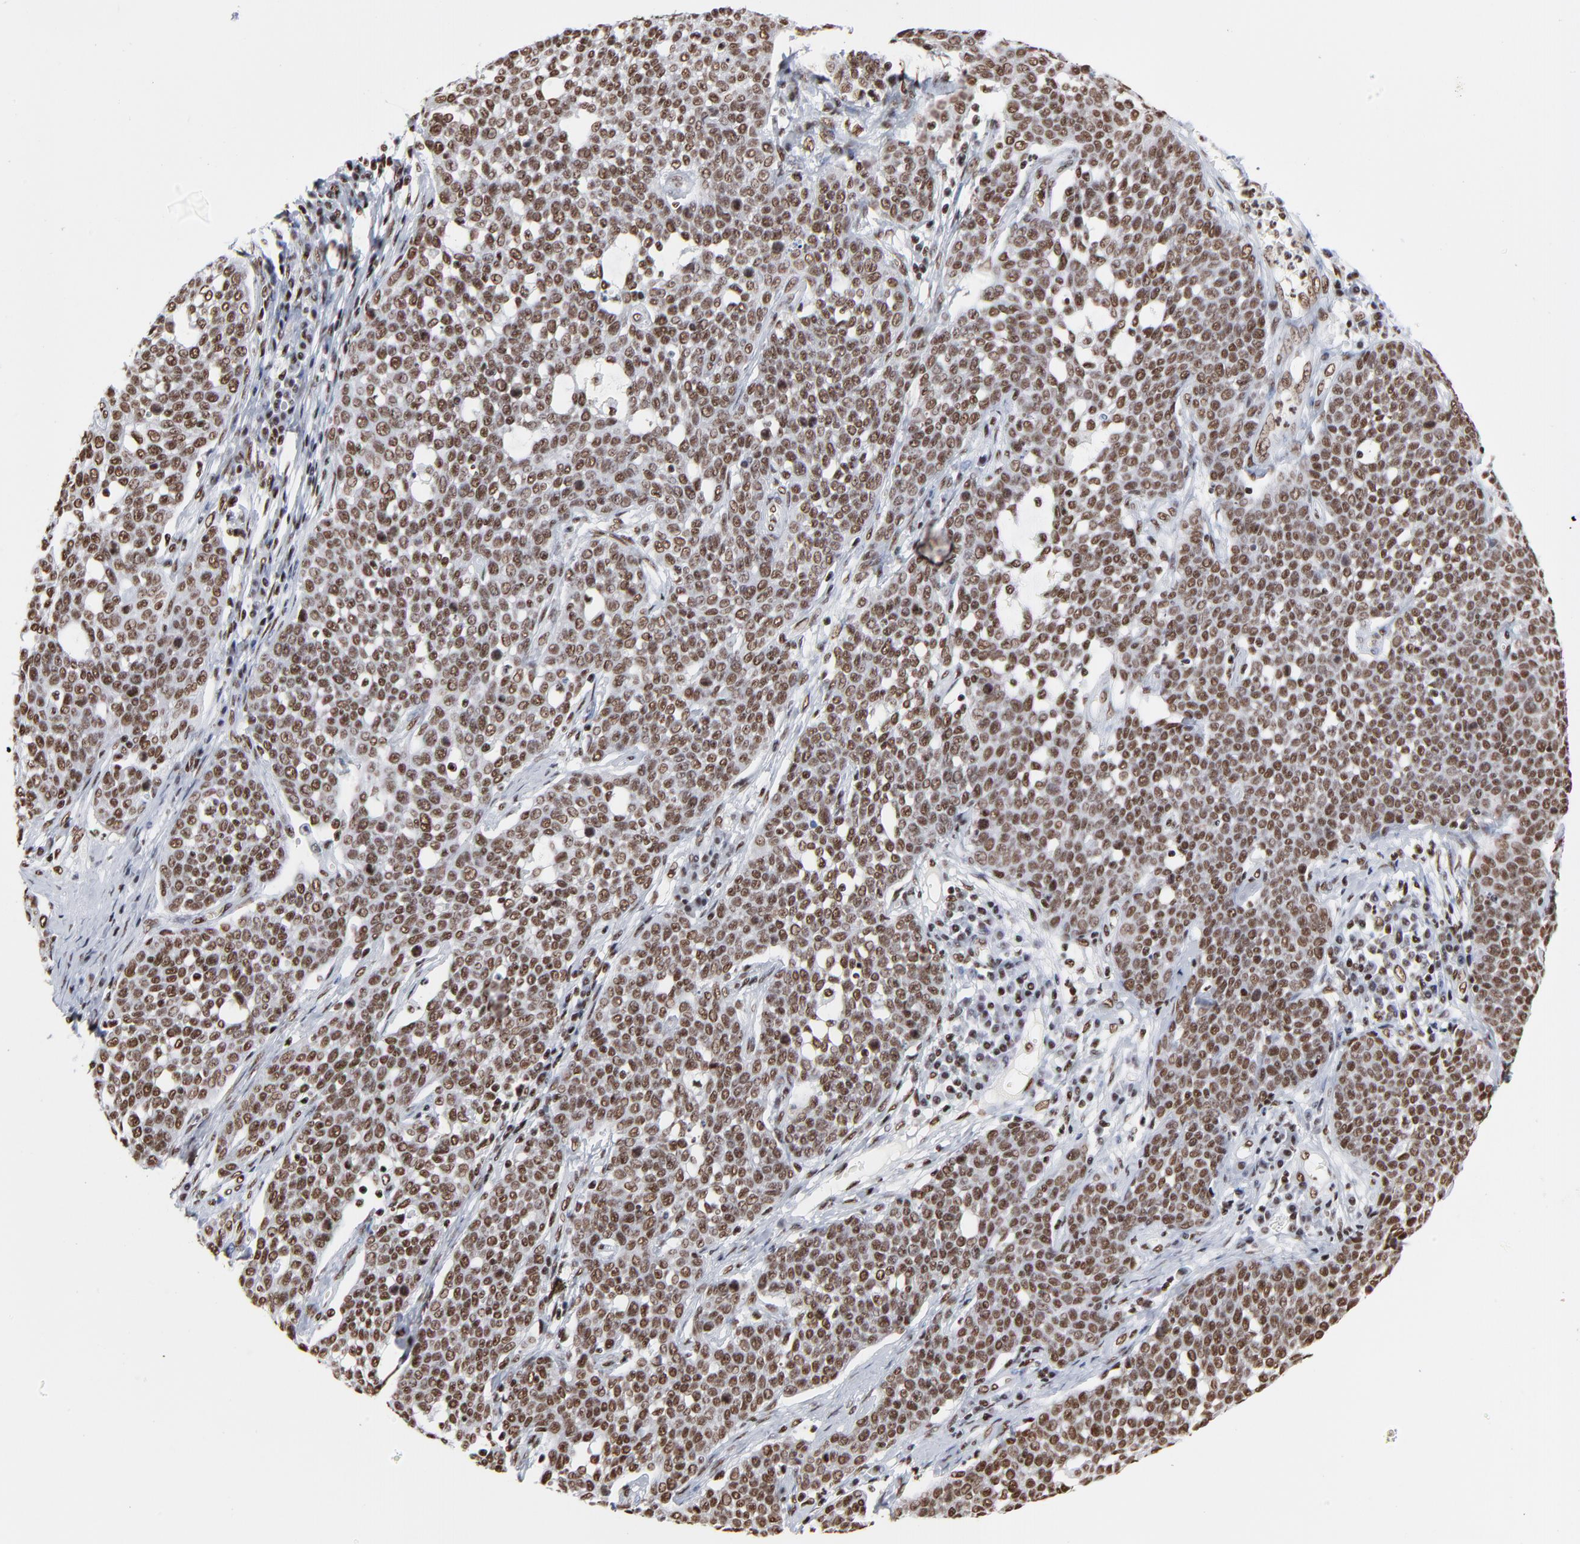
{"staining": {"intensity": "strong", "quantity": ">75%", "location": "nuclear"}, "tissue": "cervical cancer", "cell_type": "Tumor cells", "image_type": "cancer", "snomed": [{"axis": "morphology", "description": "Squamous cell carcinoma, NOS"}, {"axis": "topography", "description": "Cervix"}], "caption": "A high-resolution image shows immunohistochemistry staining of cervical cancer (squamous cell carcinoma), which exhibits strong nuclear expression in about >75% of tumor cells.", "gene": "CREB1", "patient": {"sex": "female", "age": 34}}